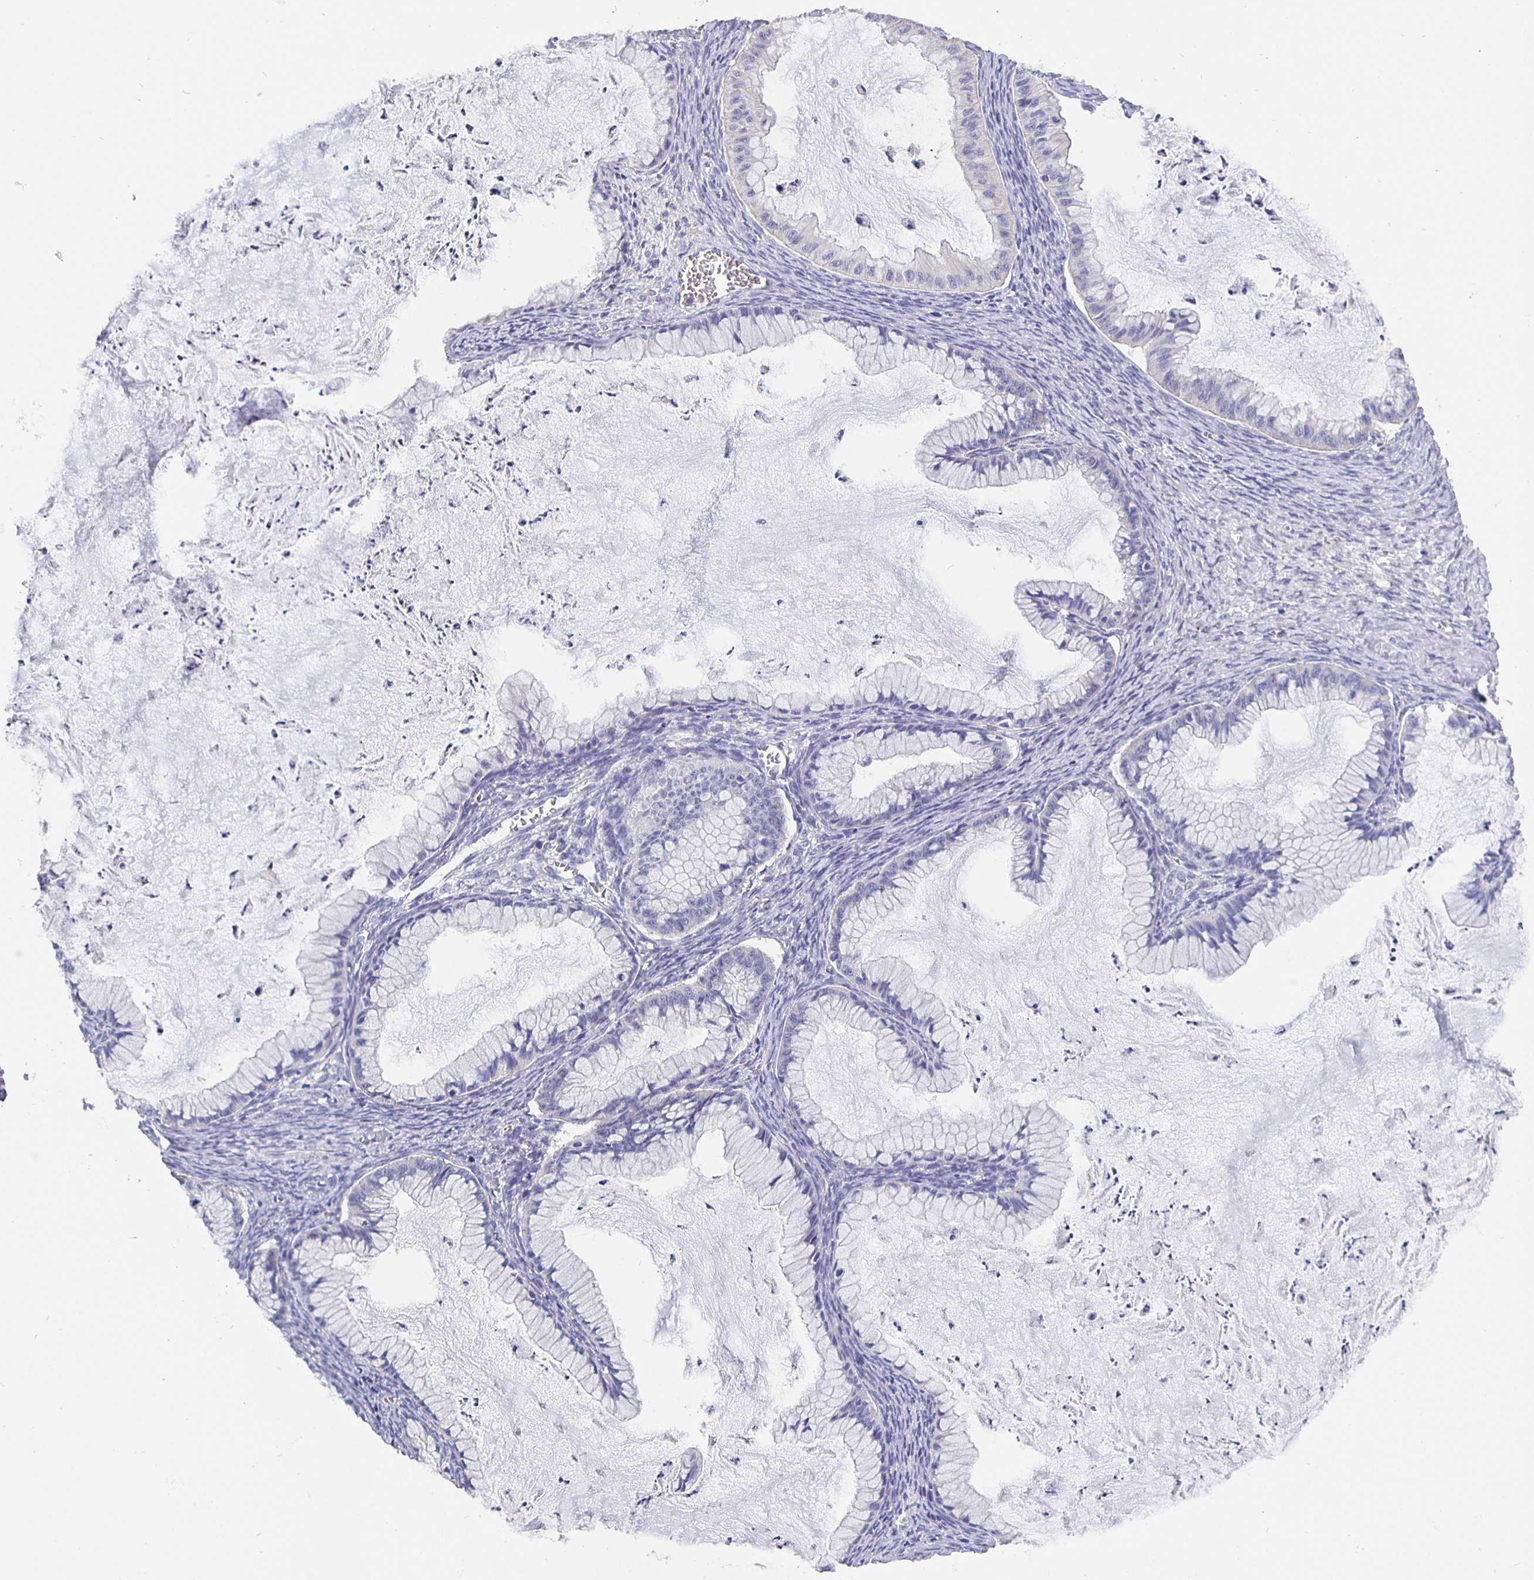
{"staining": {"intensity": "negative", "quantity": "none", "location": "none"}, "tissue": "ovarian cancer", "cell_type": "Tumor cells", "image_type": "cancer", "snomed": [{"axis": "morphology", "description": "Cystadenocarcinoma, mucinous, NOS"}, {"axis": "topography", "description": "Ovary"}], "caption": "High magnification brightfield microscopy of ovarian cancer (mucinous cystadenocarcinoma) stained with DAB (brown) and counterstained with hematoxylin (blue): tumor cells show no significant staining.", "gene": "CFAP74", "patient": {"sex": "female", "age": 72}}